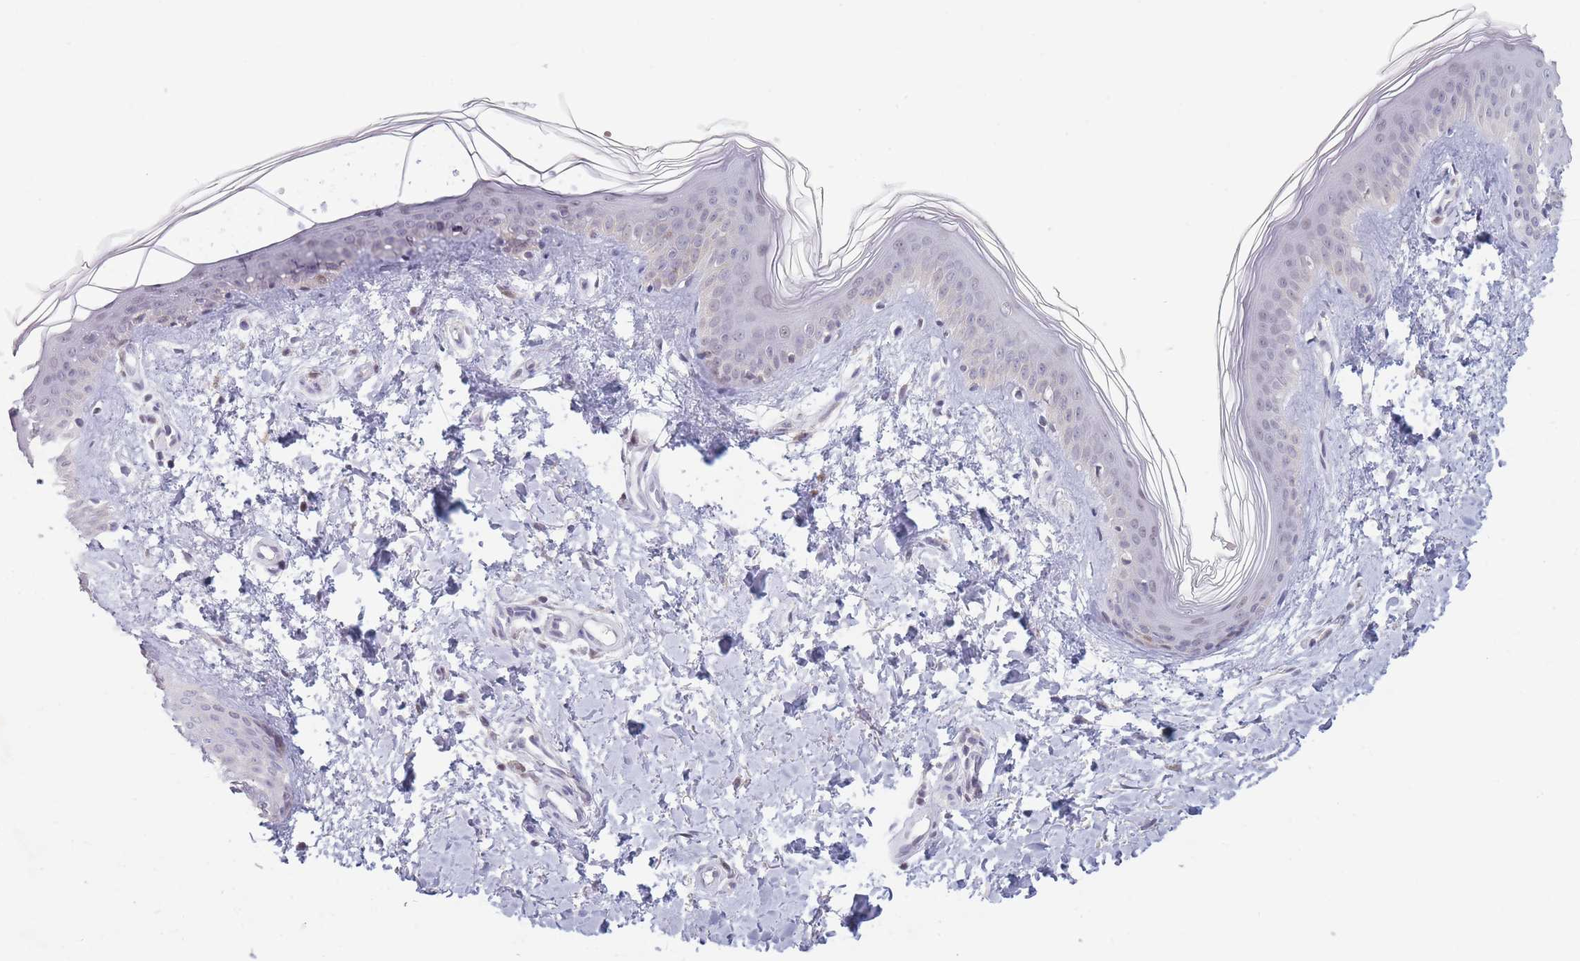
{"staining": {"intensity": "negative", "quantity": "none", "location": "none"}, "tissue": "skin", "cell_type": "Fibroblasts", "image_type": "normal", "snomed": [{"axis": "morphology", "description": "Normal tissue, NOS"}, {"axis": "topography", "description": "Skin"}], "caption": "This is an immunohistochemistry (IHC) micrograph of normal skin. There is no positivity in fibroblasts.", "gene": "ARID3B", "patient": {"sex": "female", "age": 41}}